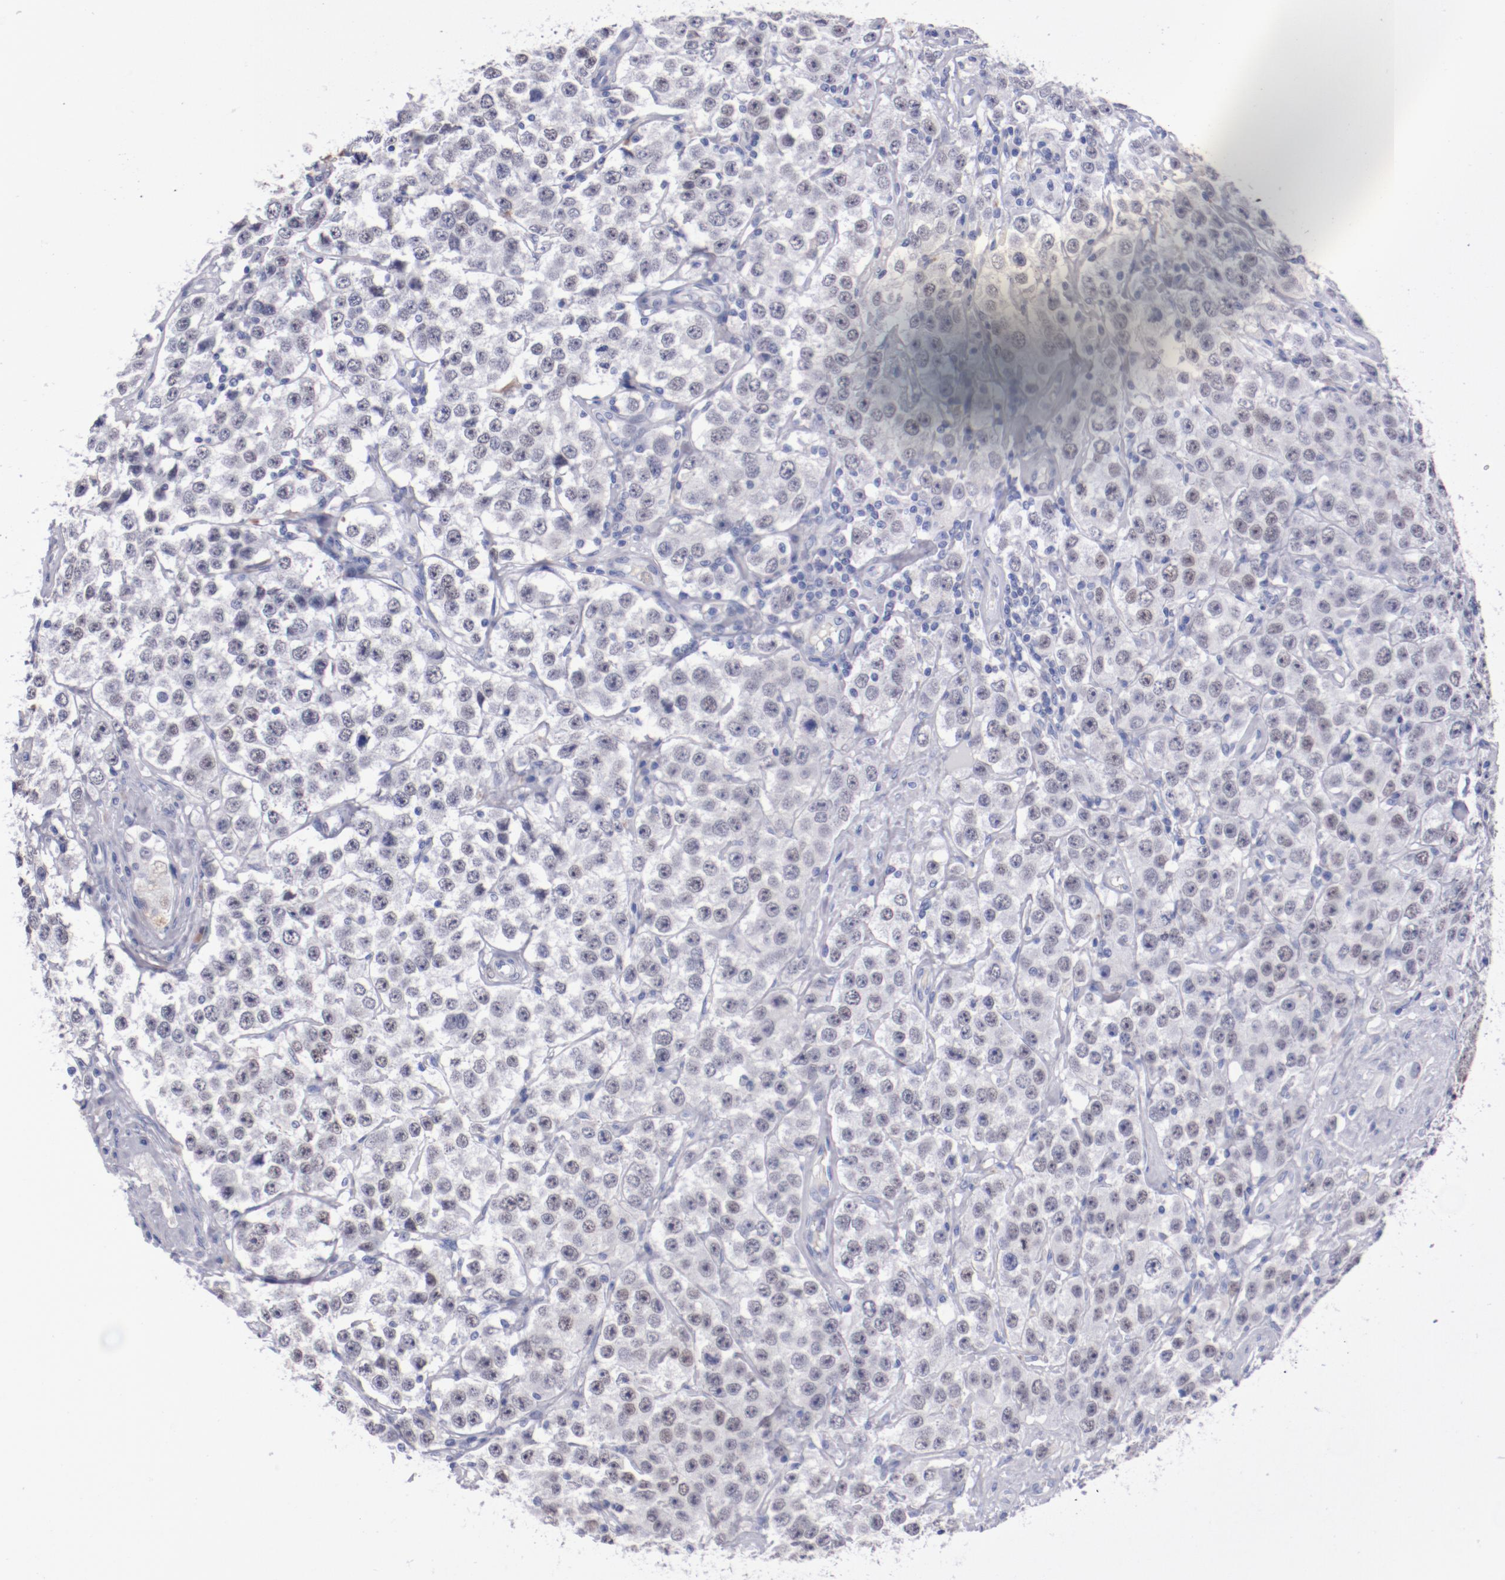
{"staining": {"intensity": "weak", "quantity": "25%-75%", "location": "nuclear"}, "tissue": "testis cancer", "cell_type": "Tumor cells", "image_type": "cancer", "snomed": [{"axis": "morphology", "description": "Seminoma, NOS"}, {"axis": "topography", "description": "Testis"}], "caption": "Protein staining by IHC demonstrates weak nuclear positivity in approximately 25%-75% of tumor cells in seminoma (testis).", "gene": "HNF1B", "patient": {"sex": "male", "age": 52}}